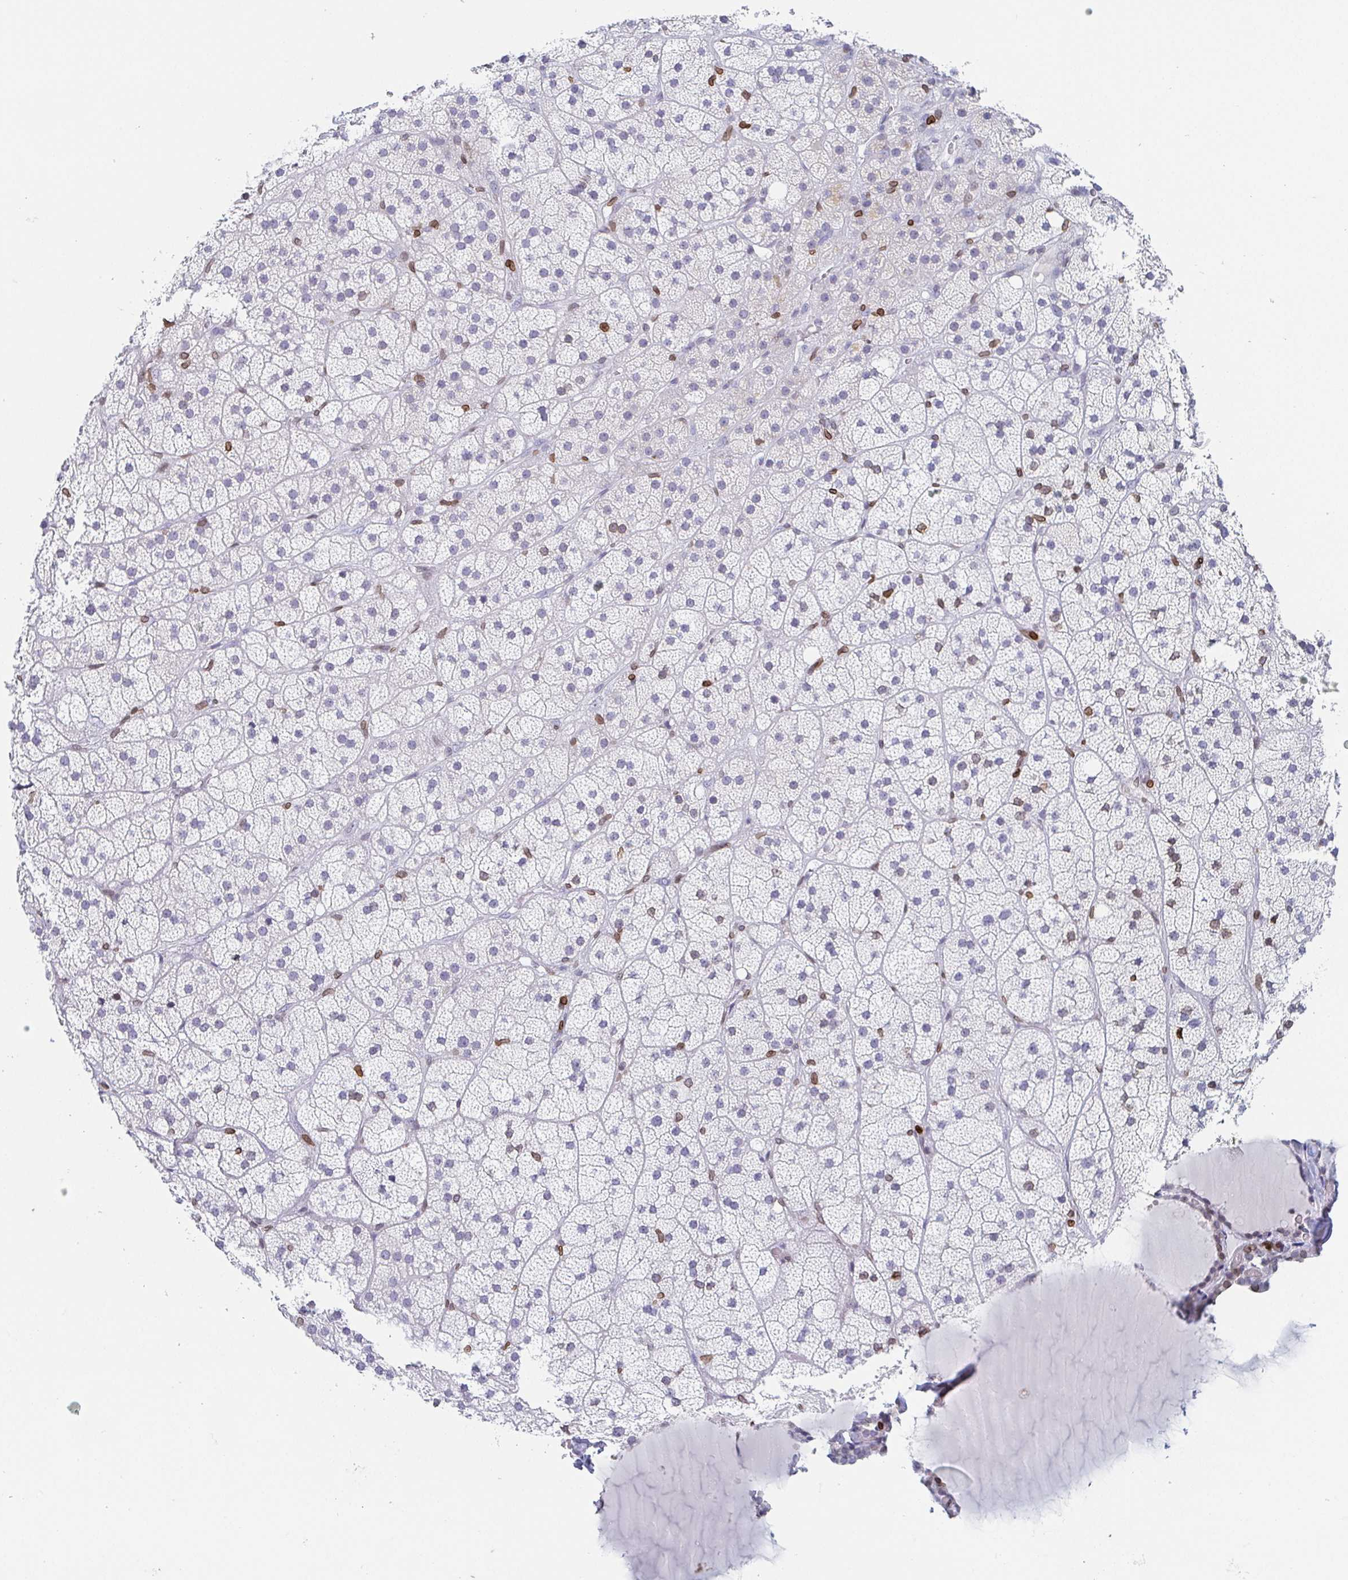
{"staining": {"intensity": "negative", "quantity": "none", "location": "none"}, "tissue": "adrenal gland", "cell_type": "Glandular cells", "image_type": "normal", "snomed": [{"axis": "morphology", "description": "Normal tissue, NOS"}, {"axis": "topography", "description": "Adrenal gland"}], "caption": "Immunohistochemical staining of normal human adrenal gland displays no significant expression in glandular cells. (Brightfield microscopy of DAB (3,3'-diaminobenzidine) IHC at high magnification).", "gene": "BTBD7", "patient": {"sex": "male", "age": 57}}